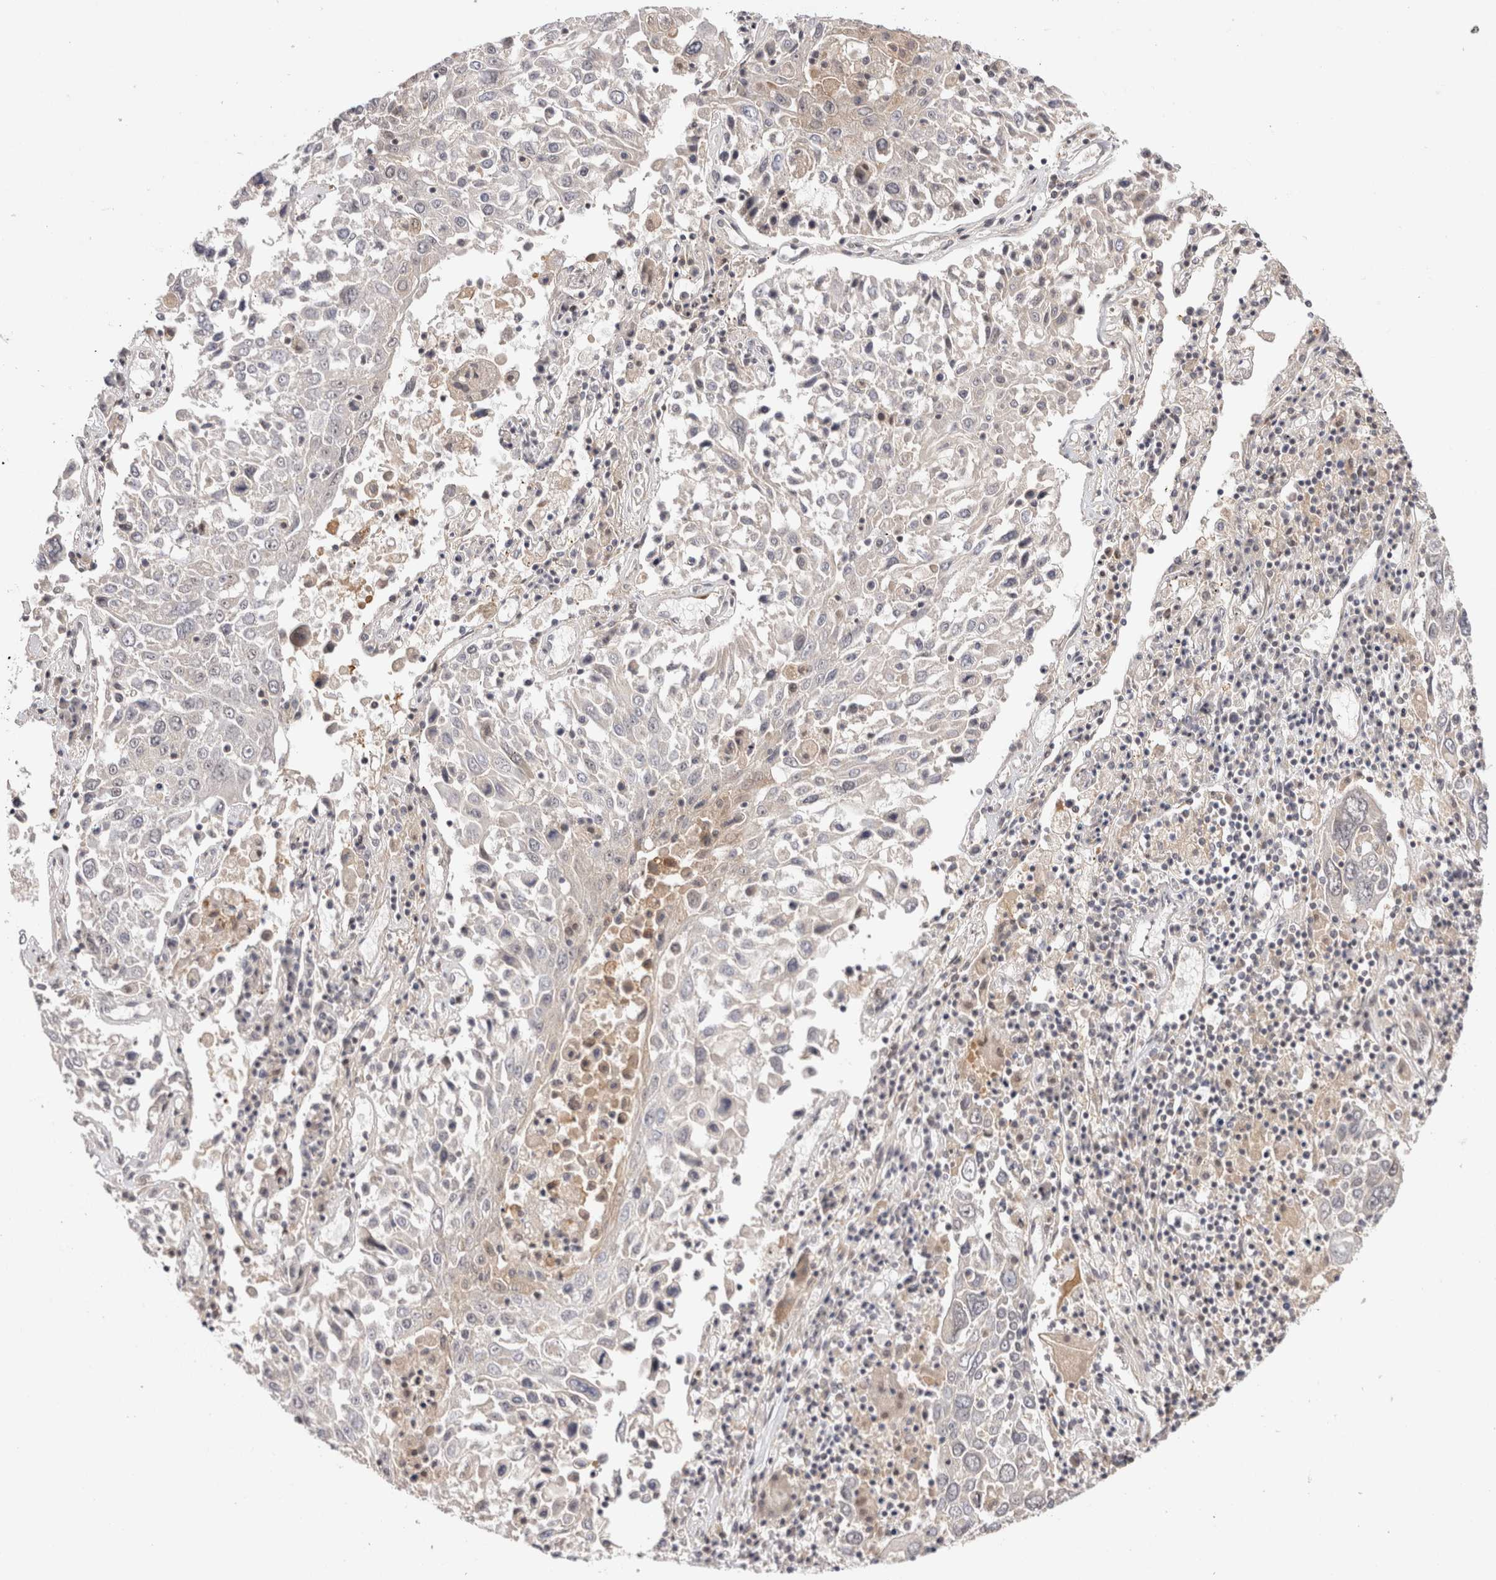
{"staining": {"intensity": "negative", "quantity": "none", "location": "none"}, "tissue": "lung cancer", "cell_type": "Tumor cells", "image_type": "cancer", "snomed": [{"axis": "morphology", "description": "Squamous cell carcinoma, NOS"}, {"axis": "topography", "description": "Lung"}], "caption": "An immunohistochemistry photomicrograph of lung cancer is shown. There is no staining in tumor cells of lung cancer. (DAB IHC, high magnification).", "gene": "ZNF318", "patient": {"sex": "male", "age": 65}}